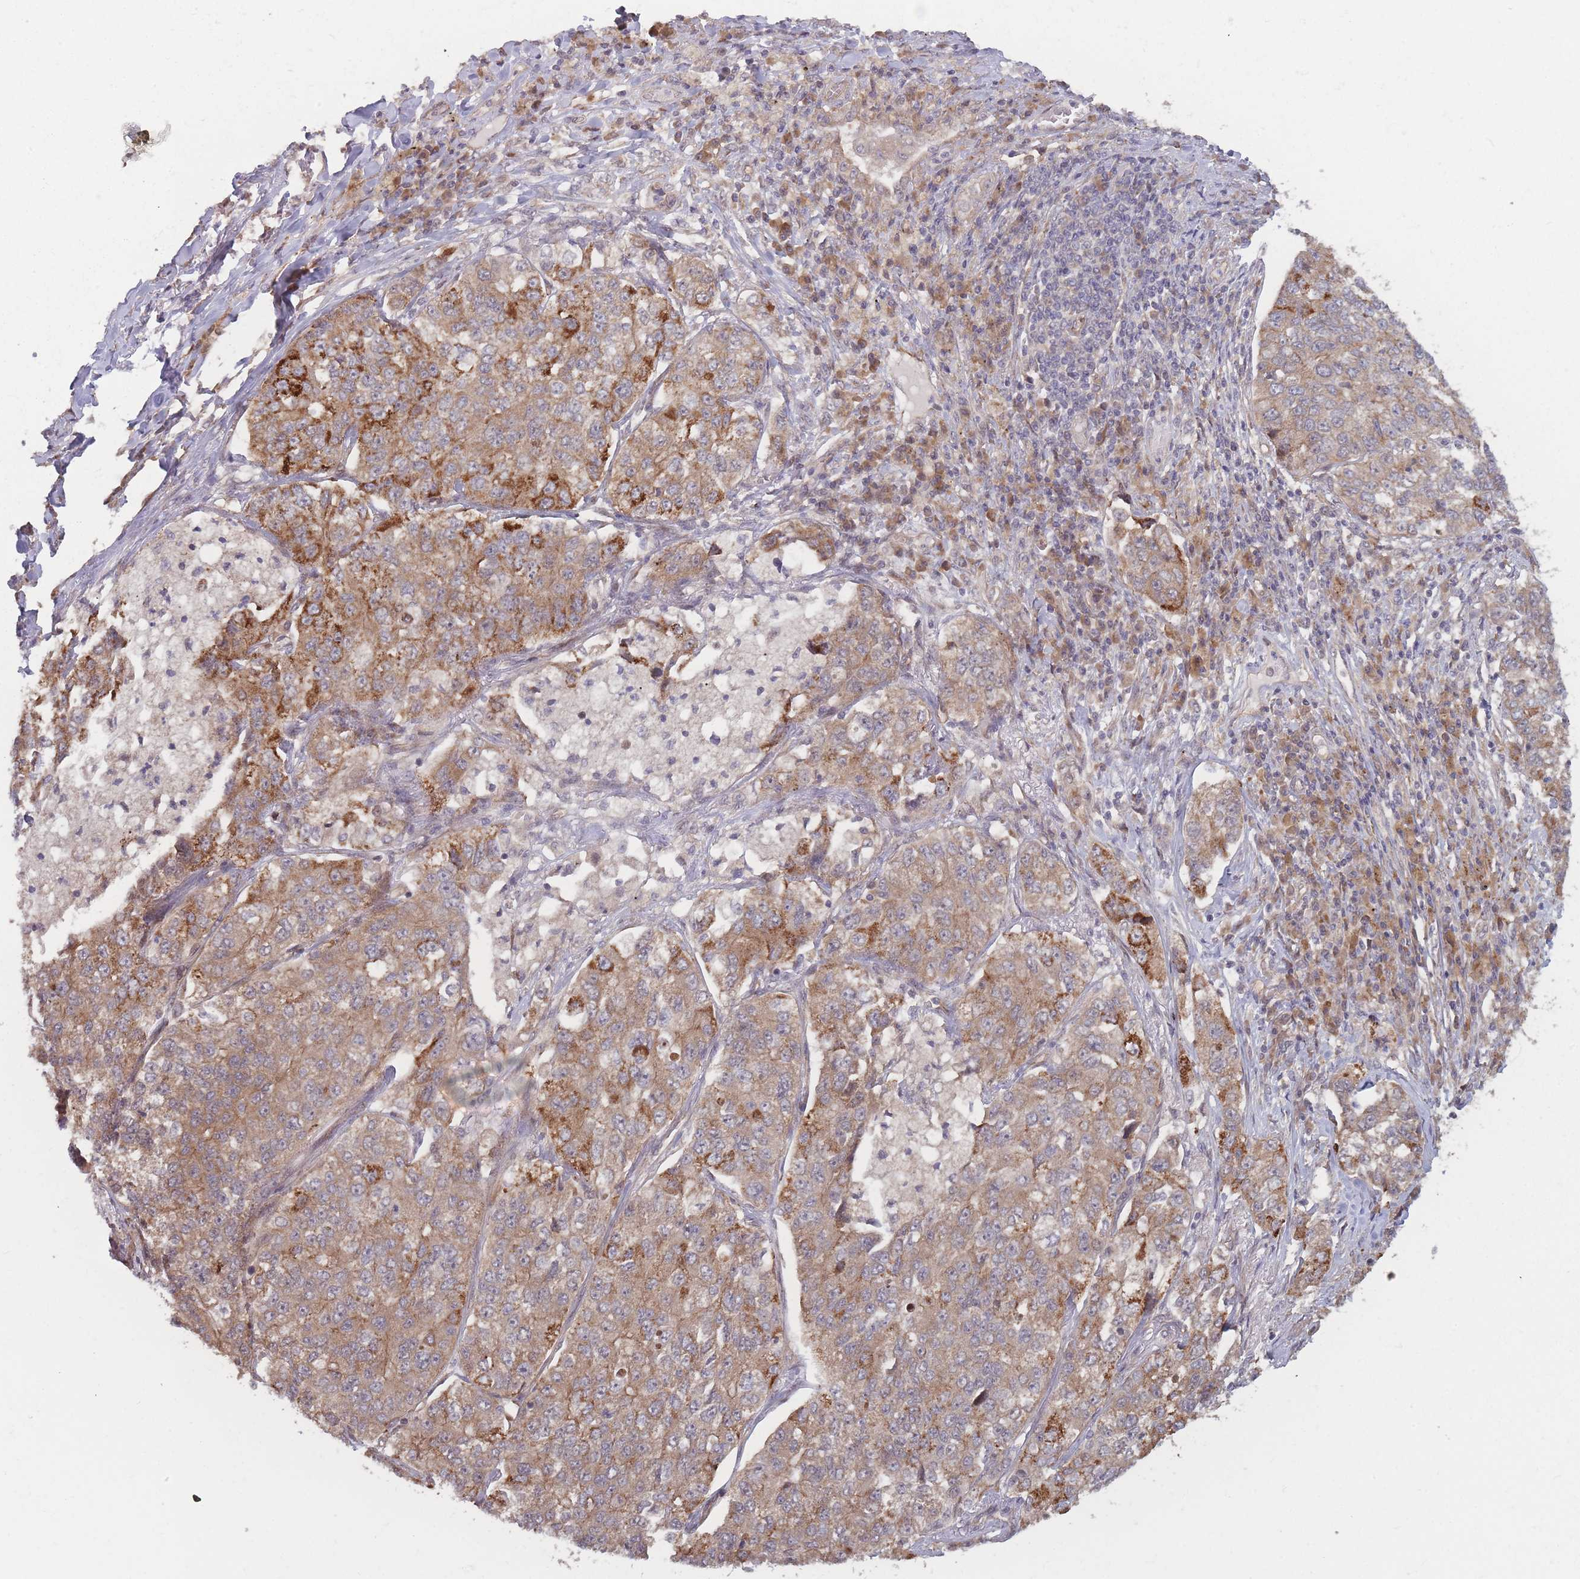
{"staining": {"intensity": "moderate", "quantity": ">75%", "location": "cytoplasmic/membranous"}, "tissue": "lung cancer", "cell_type": "Tumor cells", "image_type": "cancer", "snomed": [{"axis": "morphology", "description": "Adenocarcinoma, NOS"}, {"axis": "topography", "description": "Lung"}], "caption": "This micrograph shows immunohistochemistry staining of lung cancer, with medium moderate cytoplasmic/membranous staining in about >75% of tumor cells.", "gene": "RPS18", "patient": {"sex": "male", "age": 49}}